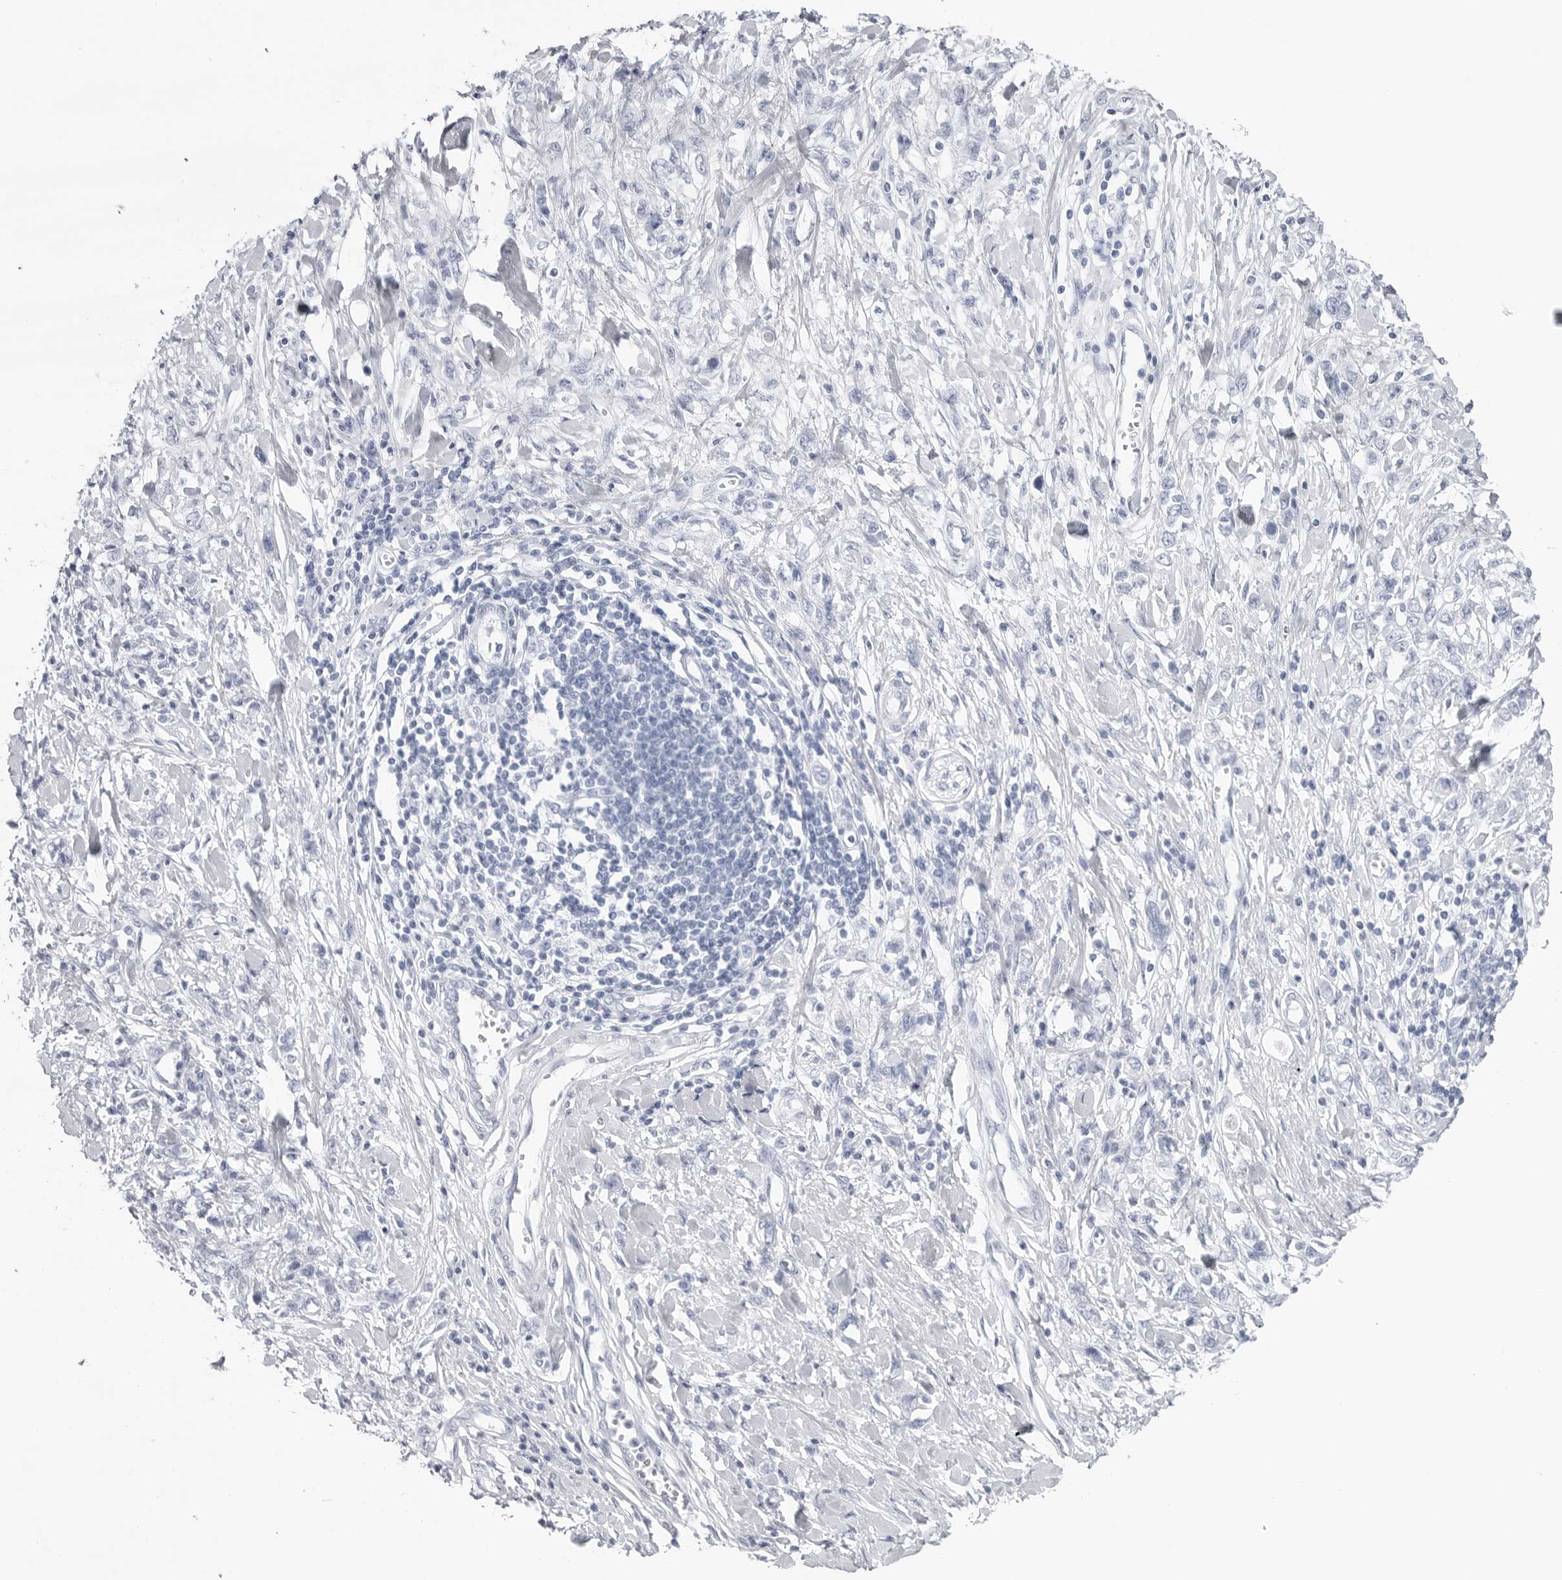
{"staining": {"intensity": "negative", "quantity": "none", "location": "none"}, "tissue": "stomach cancer", "cell_type": "Tumor cells", "image_type": "cancer", "snomed": [{"axis": "morphology", "description": "Adenocarcinoma, NOS"}, {"axis": "topography", "description": "Stomach"}], "caption": "Adenocarcinoma (stomach) was stained to show a protein in brown. There is no significant staining in tumor cells. (Brightfield microscopy of DAB (3,3'-diaminobenzidine) immunohistochemistry at high magnification).", "gene": "CST2", "patient": {"sex": "female", "age": 76}}